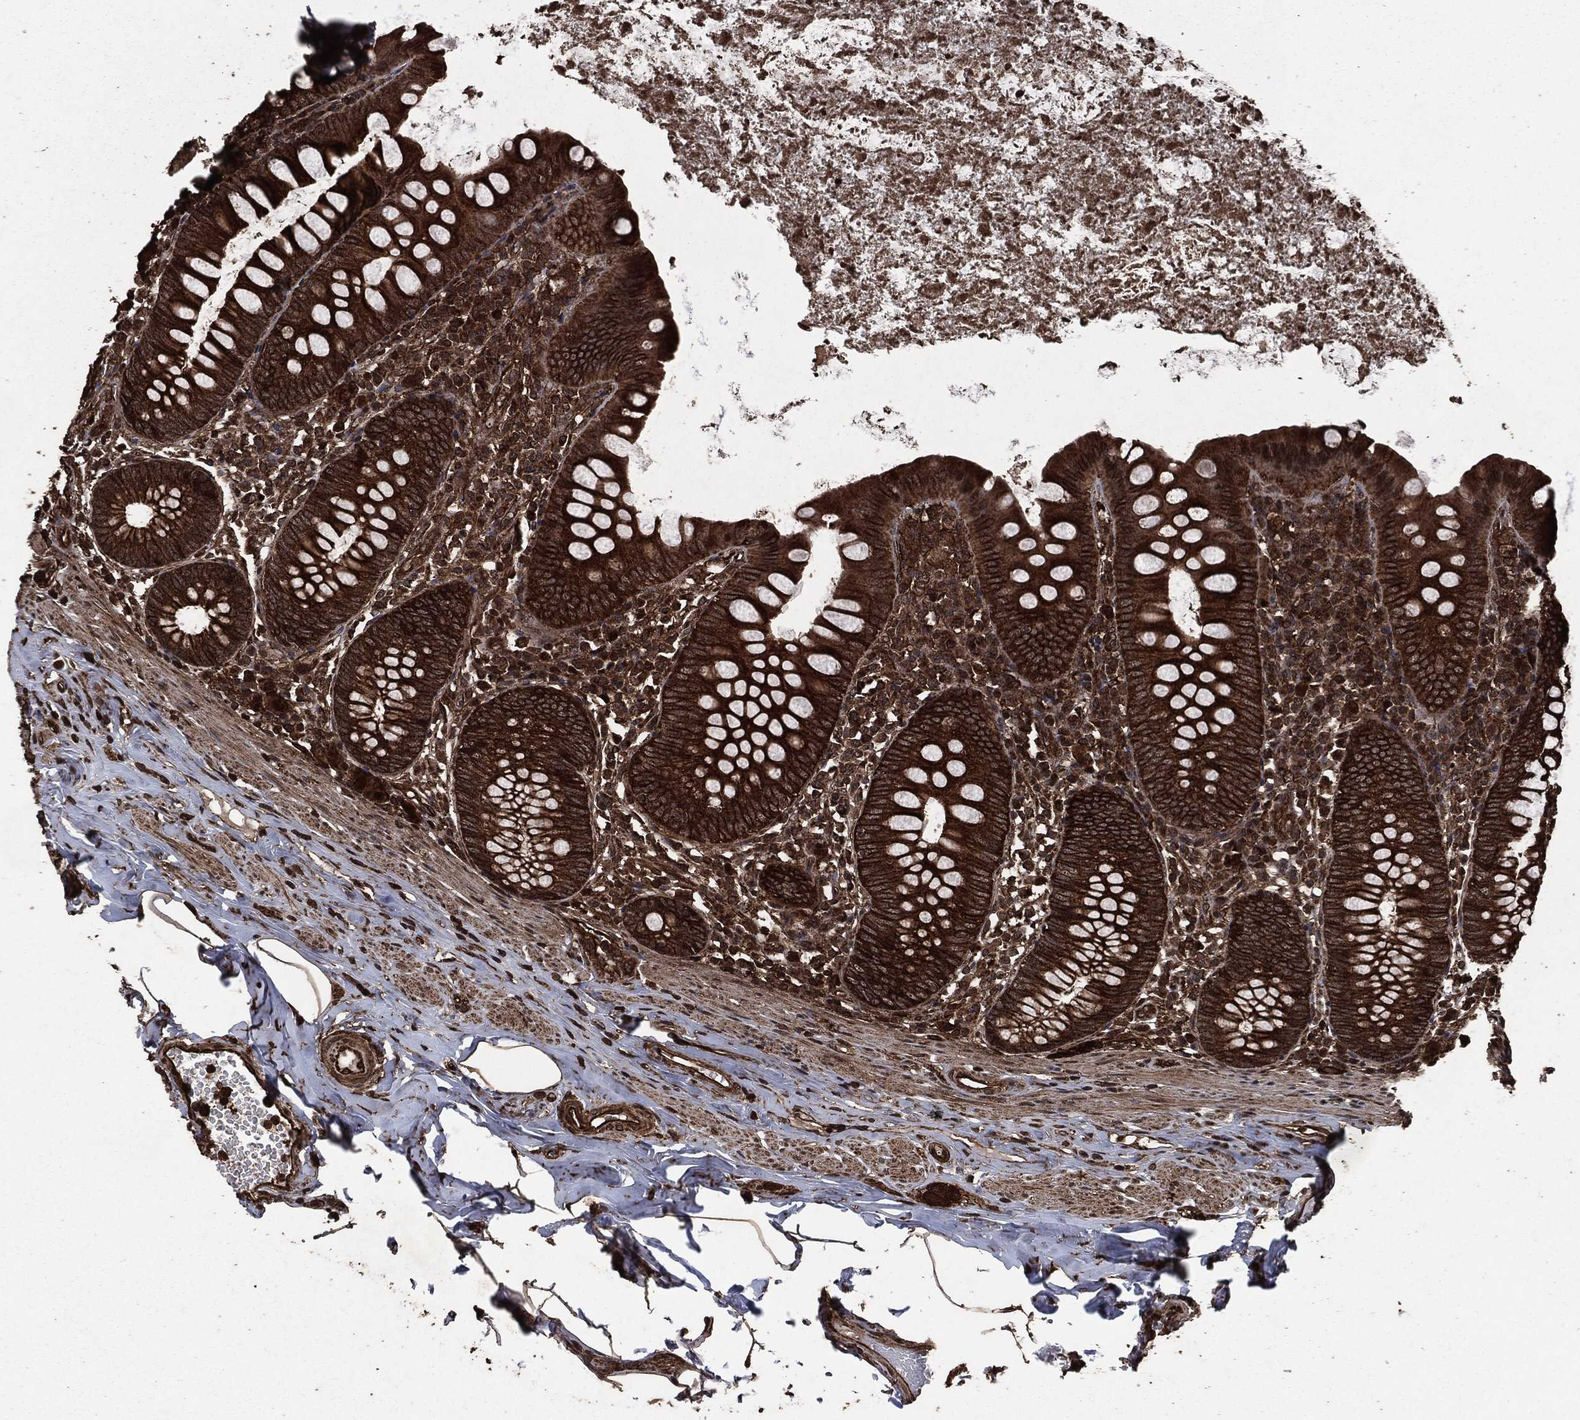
{"staining": {"intensity": "strong", "quantity": ">75%", "location": "cytoplasmic/membranous"}, "tissue": "appendix", "cell_type": "Glandular cells", "image_type": "normal", "snomed": [{"axis": "morphology", "description": "Normal tissue, NOS"}, {"axis": "topography", "description": "Appendix"}], "caption": "Protein expression by immunohistochemistry (IHC) exhibits strong cytoplasmic/membranous positivity in about >75% of glandular cells in normal appendix.", "gene": "HRAS", "patient": {"sex": "female", "age": 82}}